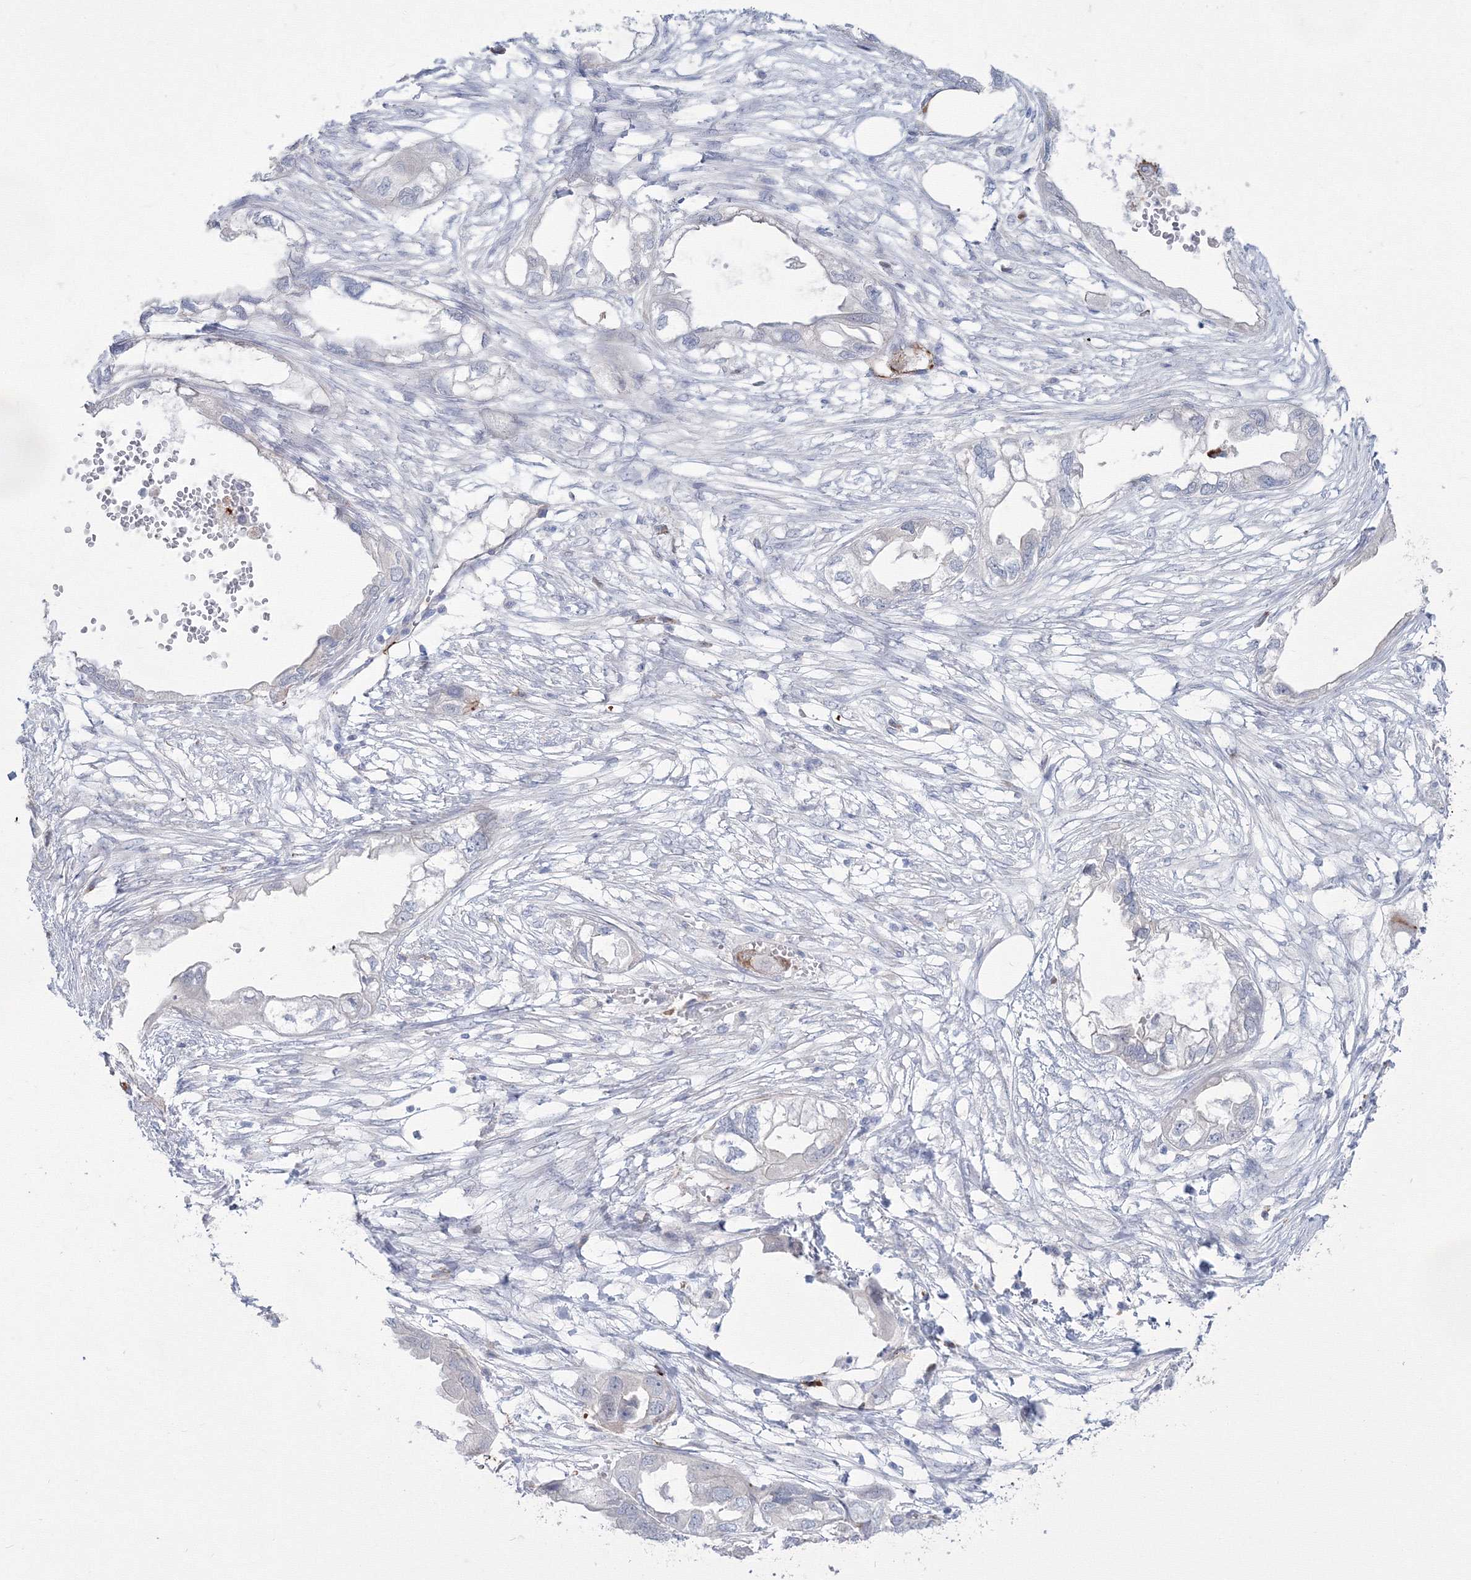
{"staining": {"intensity": "negative", "quantity": "none", "location": "none"}, "tissue": "endometrial cancer", "cell_type": "Tumor cells", "image_type": "cancer", "snomed": [{"axis": "morphology", "description": "Adenocarcinoma, NOS"}, {"axis": "morphology", "description": "Adenocarcinoma, metastatic, NOS"}, {"axis": "topography", "description": "Adipose tissue"}, {"axis": "topography", "description": "Endometrium"}], "caption": "Immunohistochemistry (IHC) photomicrograph of neoplastic tissue: human endometrial cancer (adenocarcinoma) stained with DAB demonstrates no significant protein expression in tumor cells.", "gene": "HYAL2", "patient": {"sex": "female", "age": 67}}